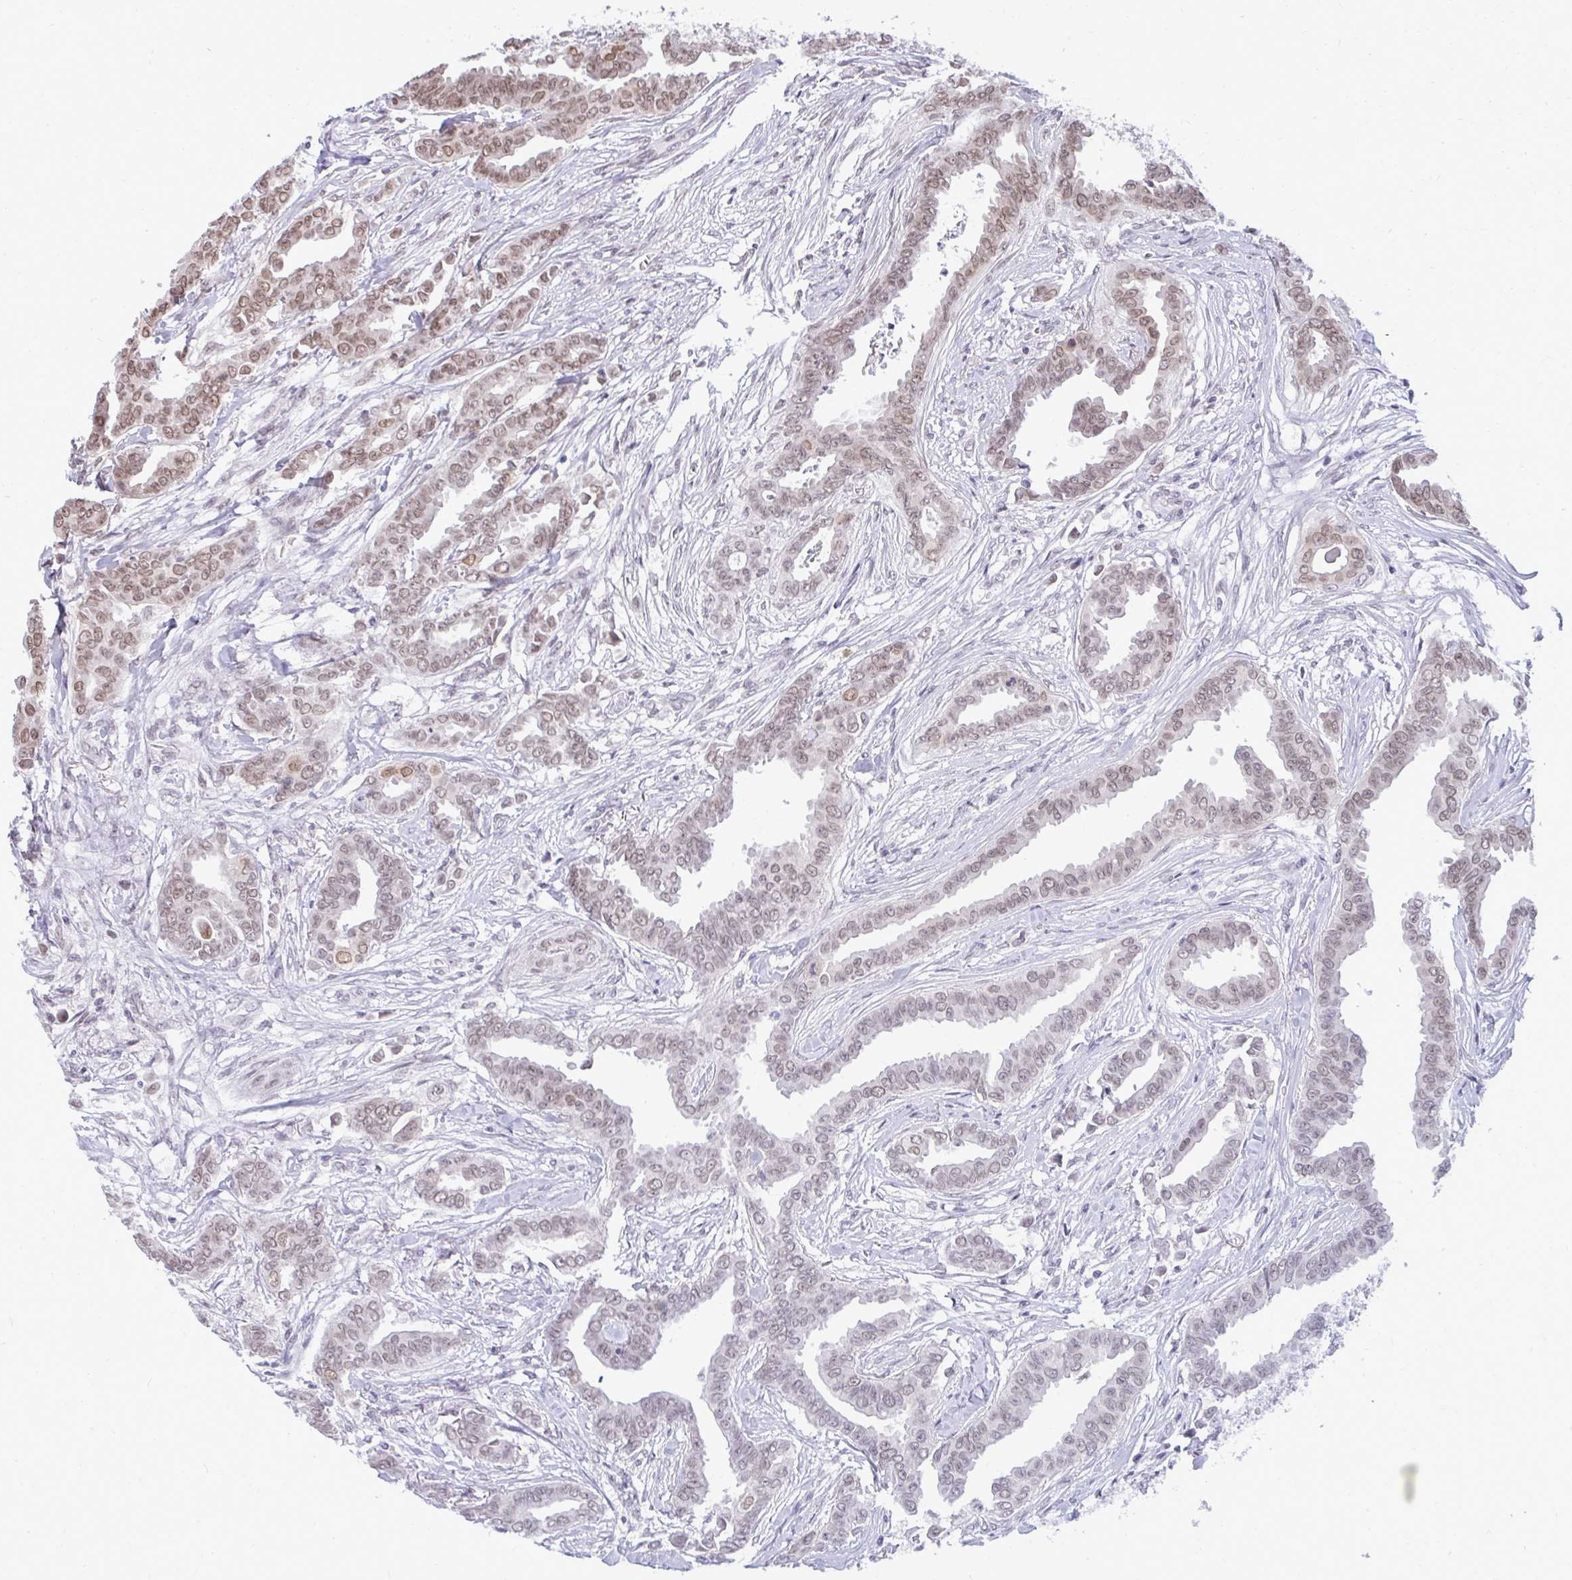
{"staining": {"intensity": "moderate", "quantity": "25%-75%", "location": "nuclear"}, "tissue": "breast cancer", "cell_type": "Tumor cells", "image_type": "cancer", "snomed": [{"axis": "morphology", "description": "Duct carcinoma"}, {"axis": "topography", "description": "Breast"}], "caption": "A brown stain shows moderate nuclear staining of a protein in breast cancer tumor cells.", "gene": "JPT1", "patient": {"sex": "female", "age": 45}}